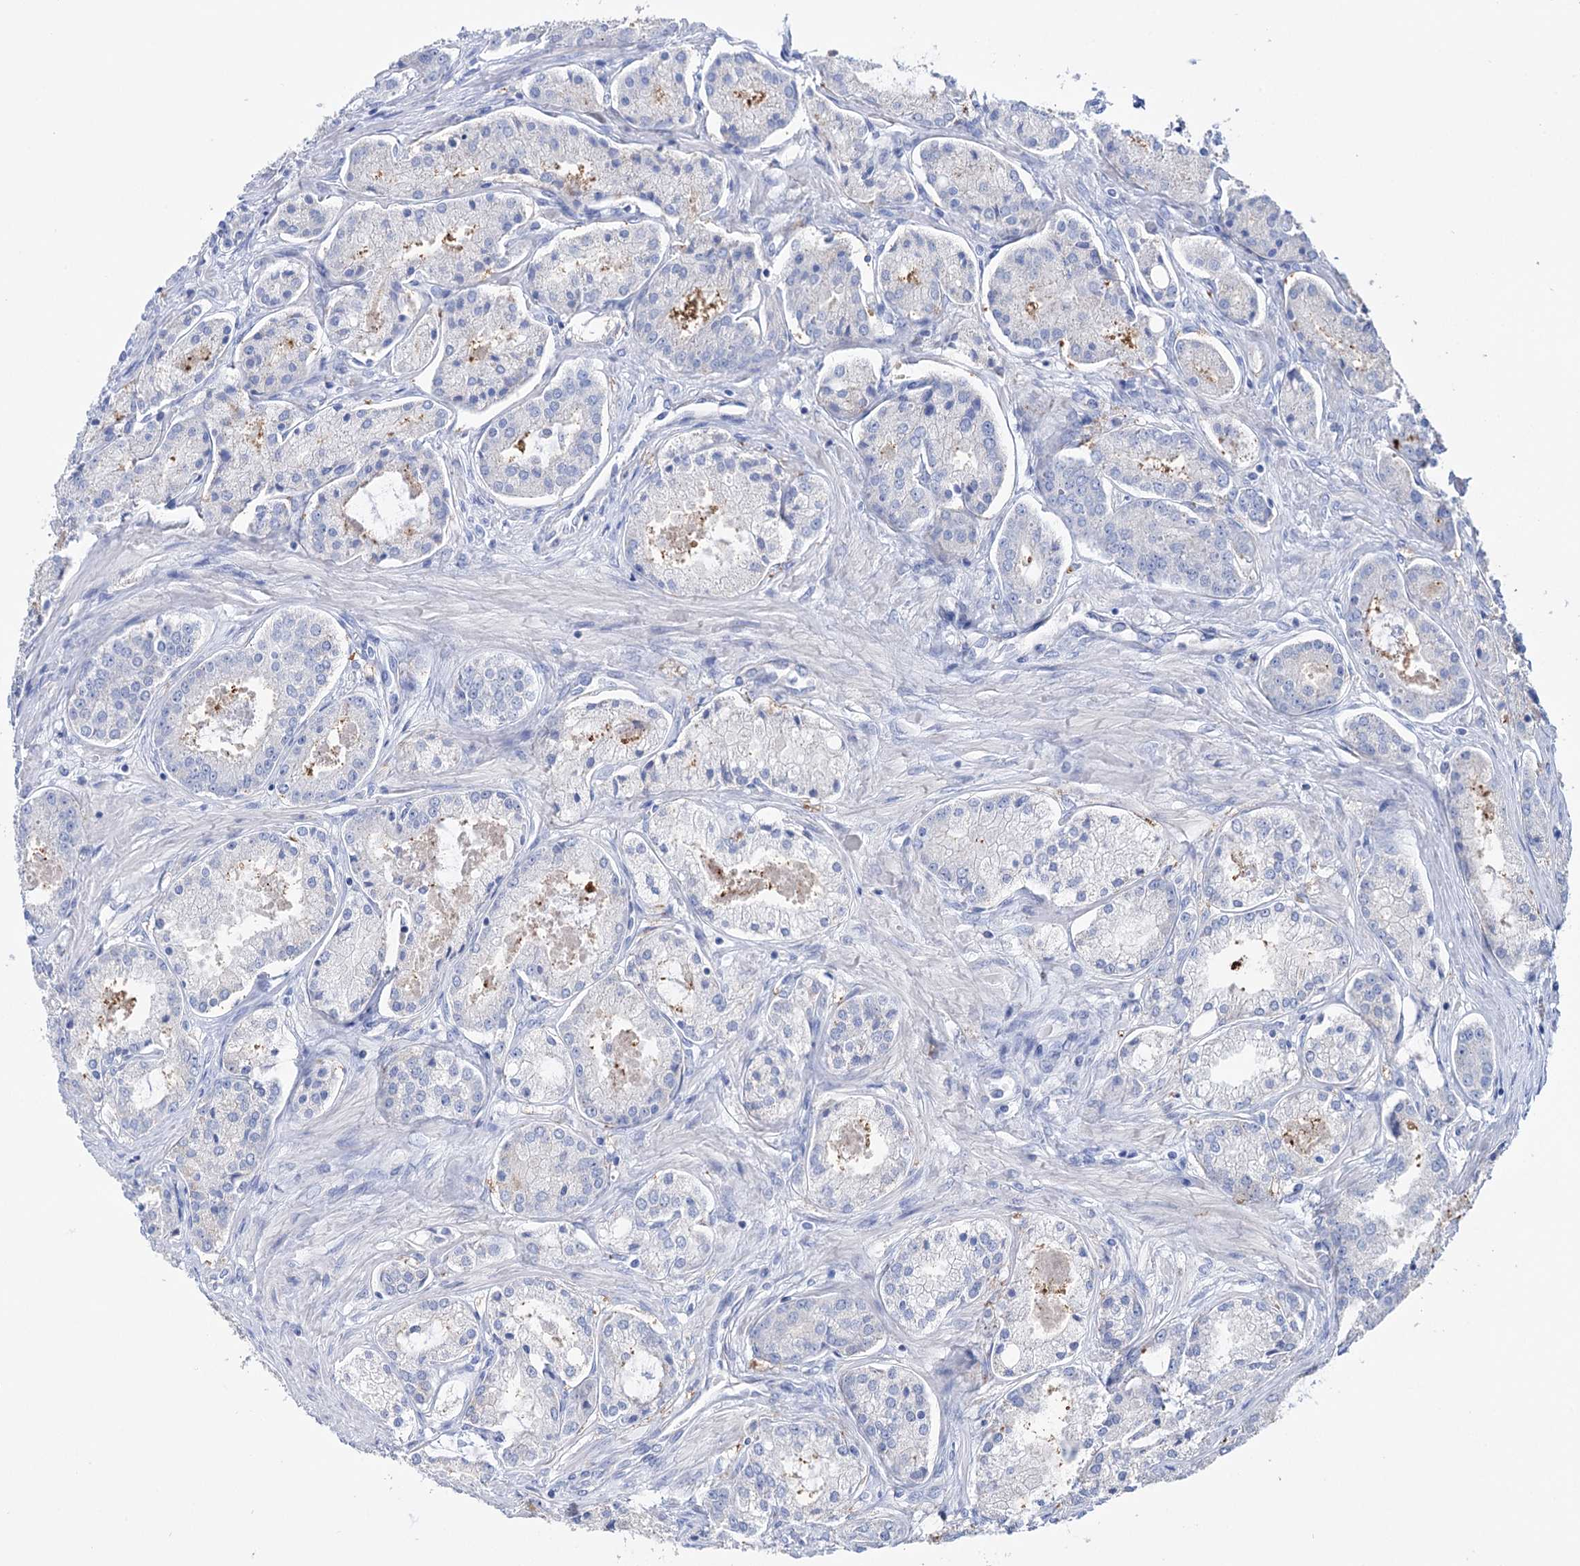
{"staining": {"intensity": "negative", "quantity": "none", "location": "none"}, "tissue": "prostate cancer", "cell_type": "Tumor cells", "image_type": "cancer", "snomed": [{"axis": "morphology", "description": "Adenocarcinoma, Low grade"}, {"axis": "topography", "description": "Prostate"}], "caption": "This is an immunohistochemistry micrograph of prostate cancer. There is no expression in tumor cells.", "gene": "BBS4", "patient": {"sex": "male", "age": 68}}